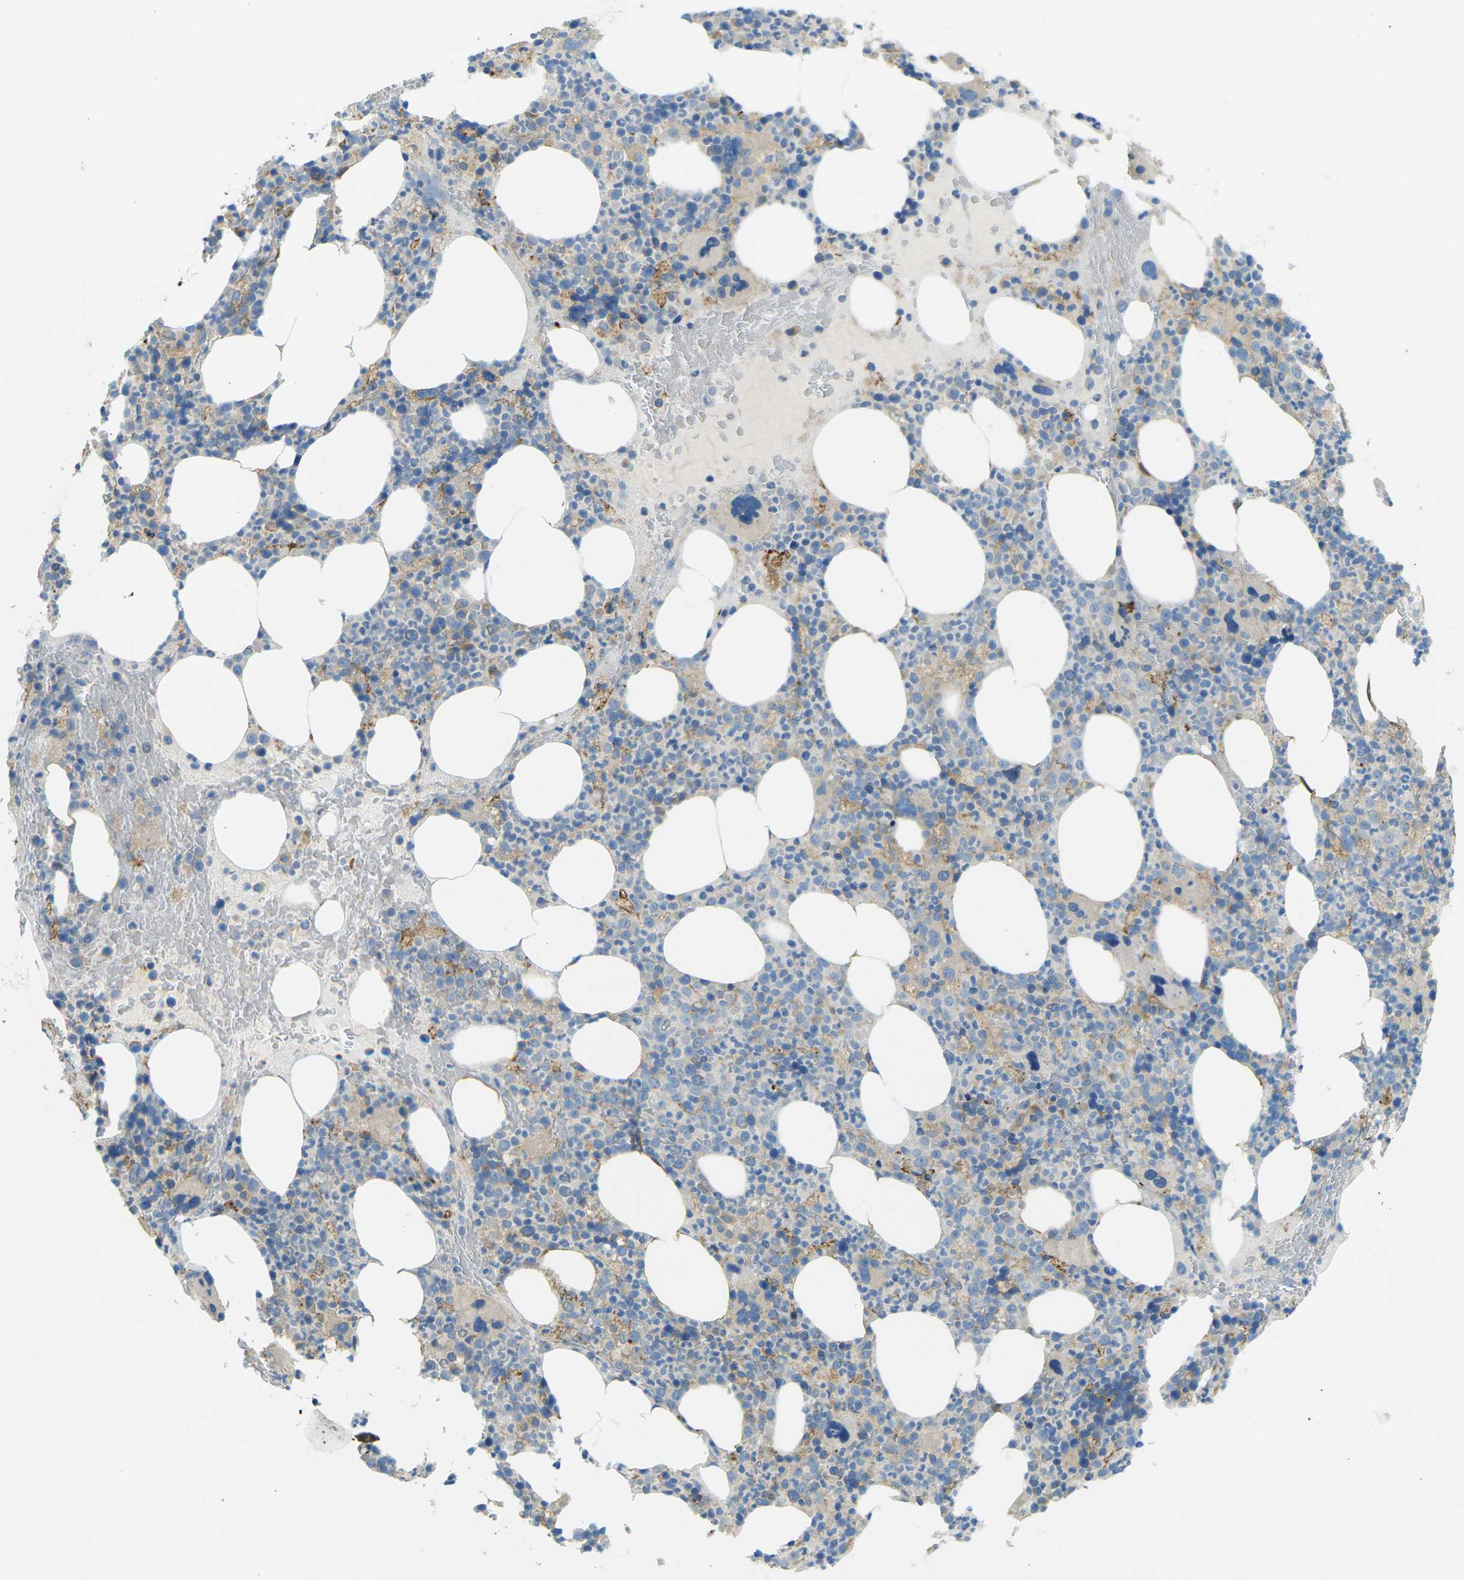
{"staining": {"intensity": "moderate", "quantity": "25%-75%", "location": "cytoplasmic/membranous"}, "tissue": "bone marrow", "cell_type": "Hematopoietic cells", "image_type": "normal", "snomed": [{"axis": "morphology", "description": "Normal tissue, NOS"}, {"axis": "morphology", "description": "Inflammation, NOS"}, {"axis": "topography", "description": "Bone marrow"}], "caption": "Normal bone marrow reveals moderate cytoplasmic/membranous expression in approximately 25%-75% of hematopoietic cells.", "gene": "MYLK4", "patient": {"sex": "male", "age": 73}}